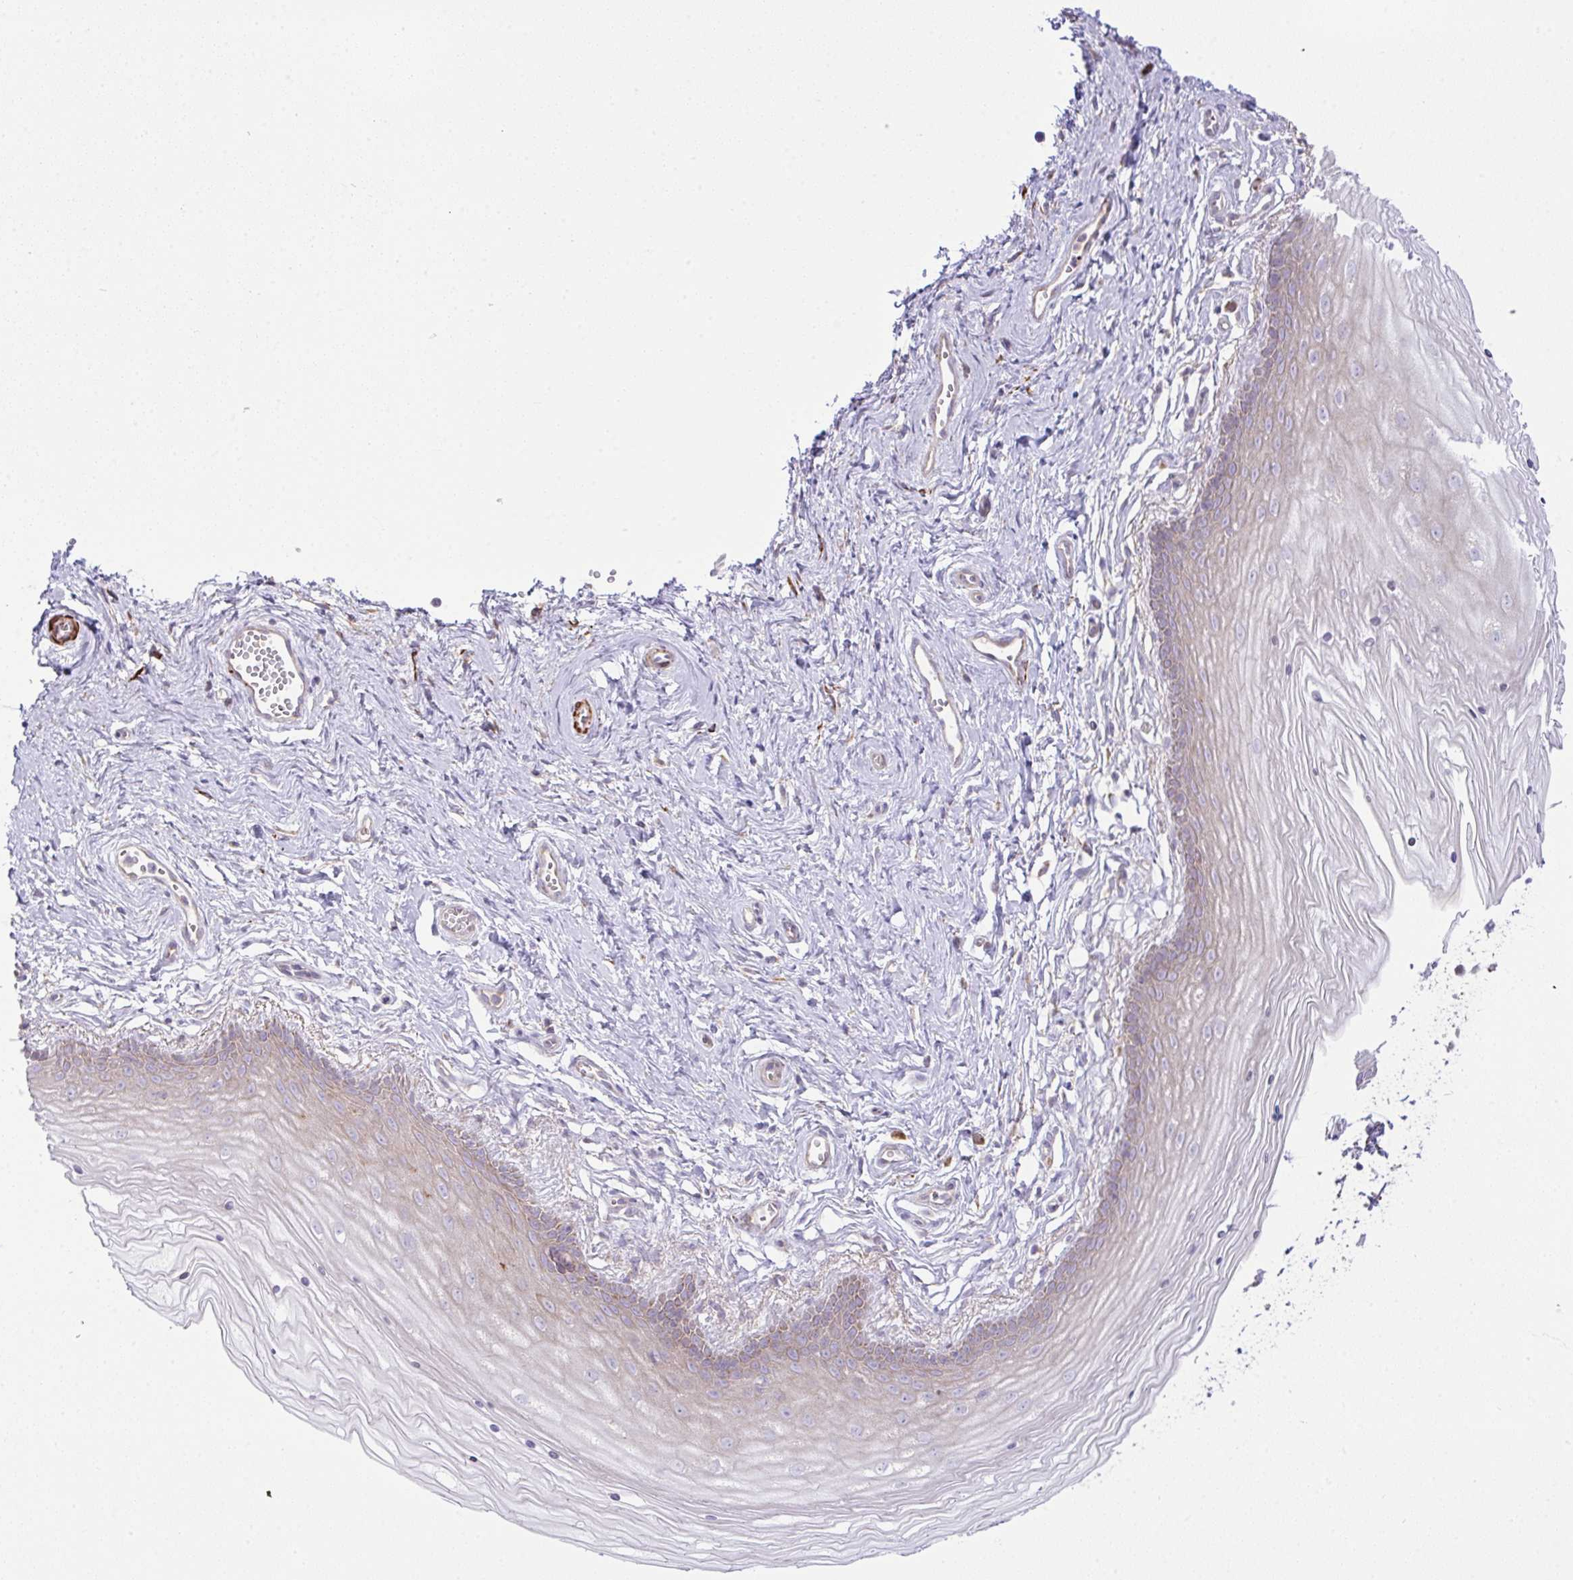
{"staining": {"intensity": "moderate", "quantity": "<25%", "location": "cytoplasmic/membranous"}, "tissue": "vagina", "cell_type": "Squamous epithelial cells", "image_type": "normal", "snomed": [{"axis": "morphology", "description": "Normal tissue, NOS"}, {"axis": "topography", "description": "Vagina"}], "caption": "A low amount of moderate cytoplasmic/membranous expression is present in approximately <25% of squamous epithelial cells in benign vagina. The protein of interest is shown in brown color, while the nuclei are stained blue.", "gene": "CHDH", "patient": {"sex": "female", "age": 38}}